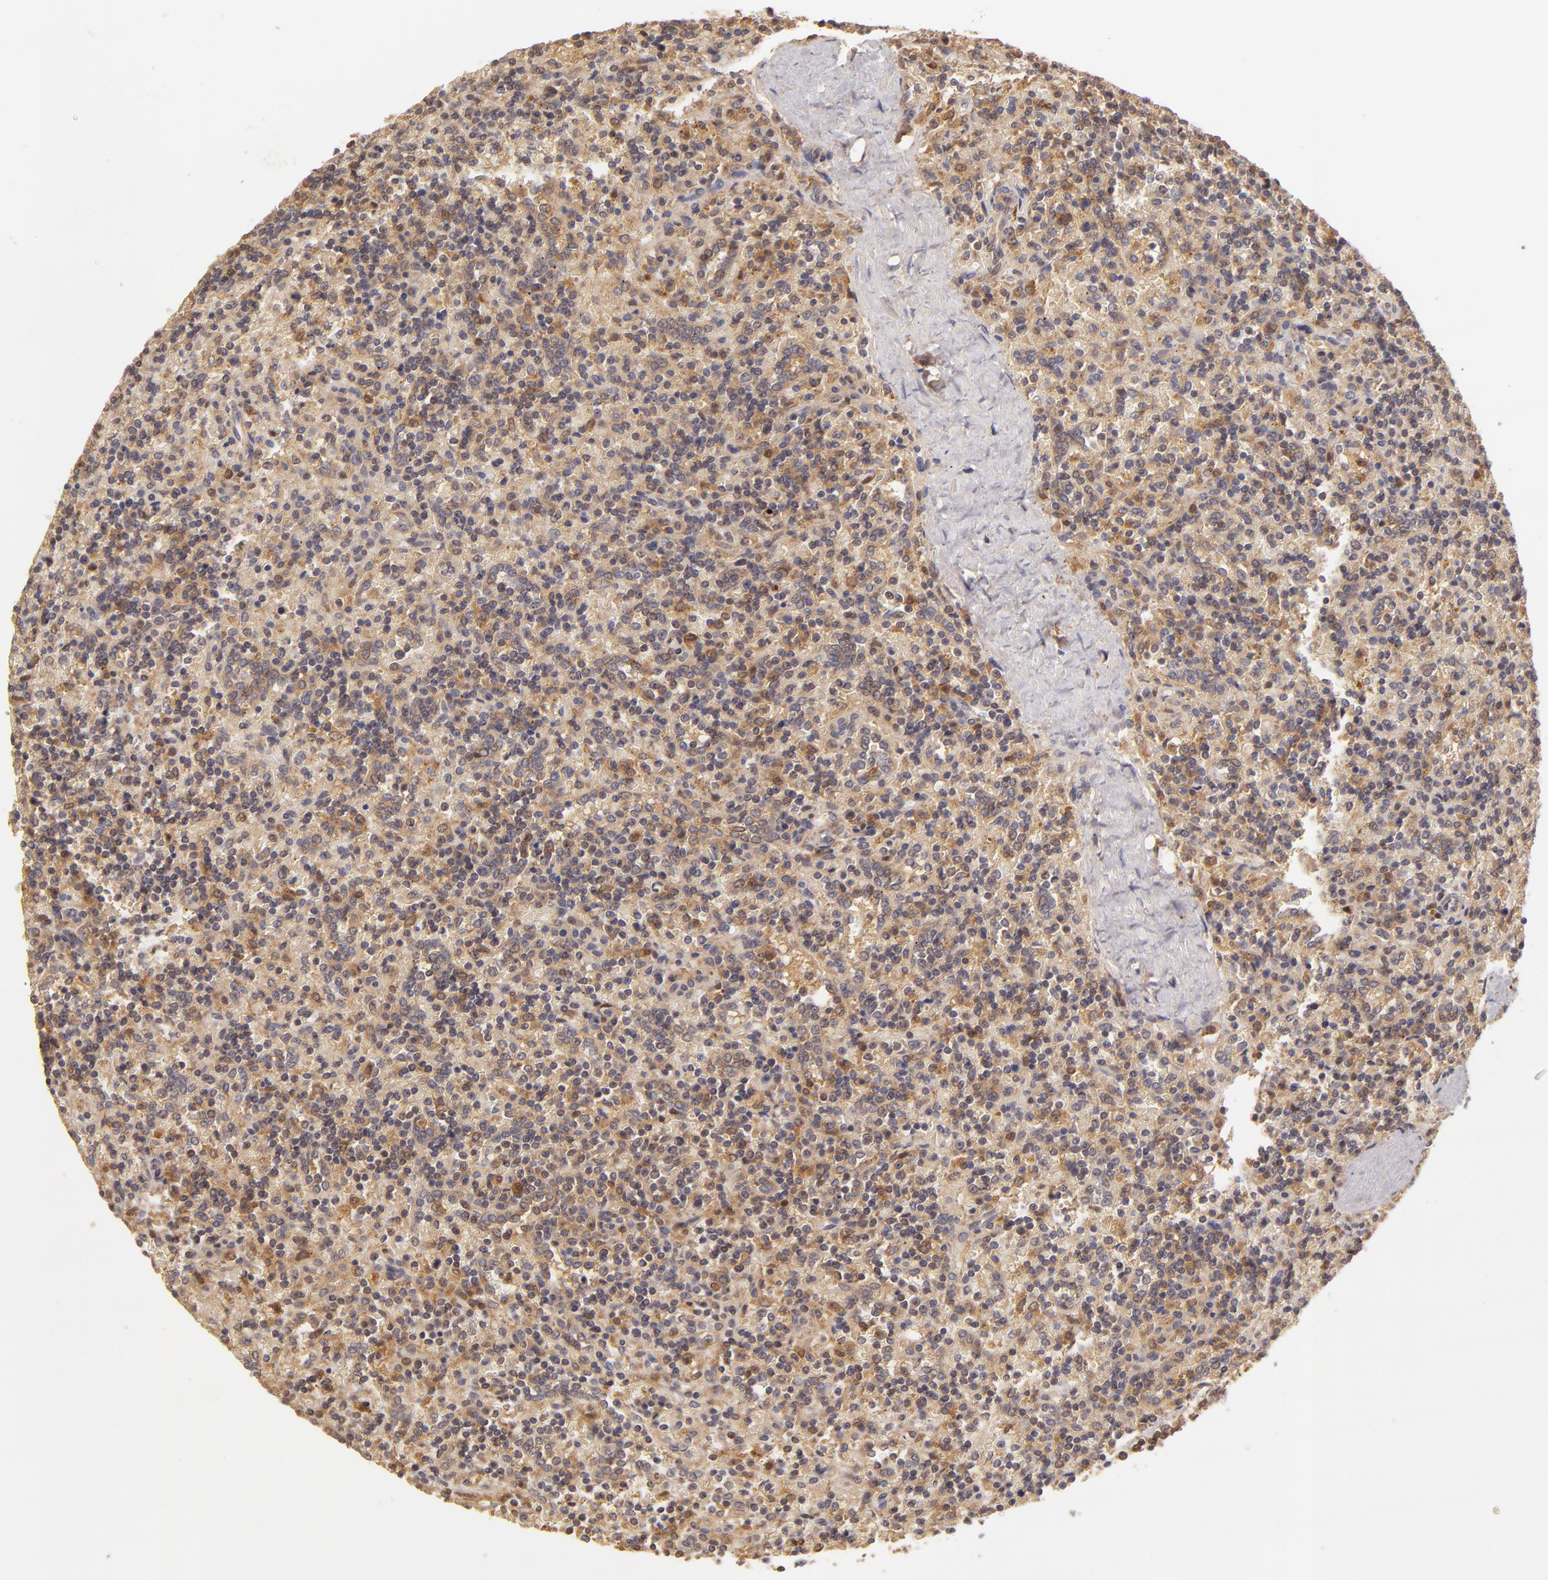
{"staining": {"intensity": "moderate", "quantity": ">75%", "location": "cytoplasmic/membranous"}, "tissue": "lymphoma", "cell_type": "Tumor cells", "image_type": "cancer", "snomed": [{"axis": "morphology", "description": "Malignant lymphoma, non-Hodgkin's type, Low grade"}, {"axis": "topography", "description": "Spleen"}], "caption": "IHC photomicrograph of lymphoma stained for a protein (brown), which reveals medium levels of moderate cytoplasmic/membranous staining in about >75% of tumor cells.", "gene": "PRKCD", "patient": {"sex": "male", "age": 67}}